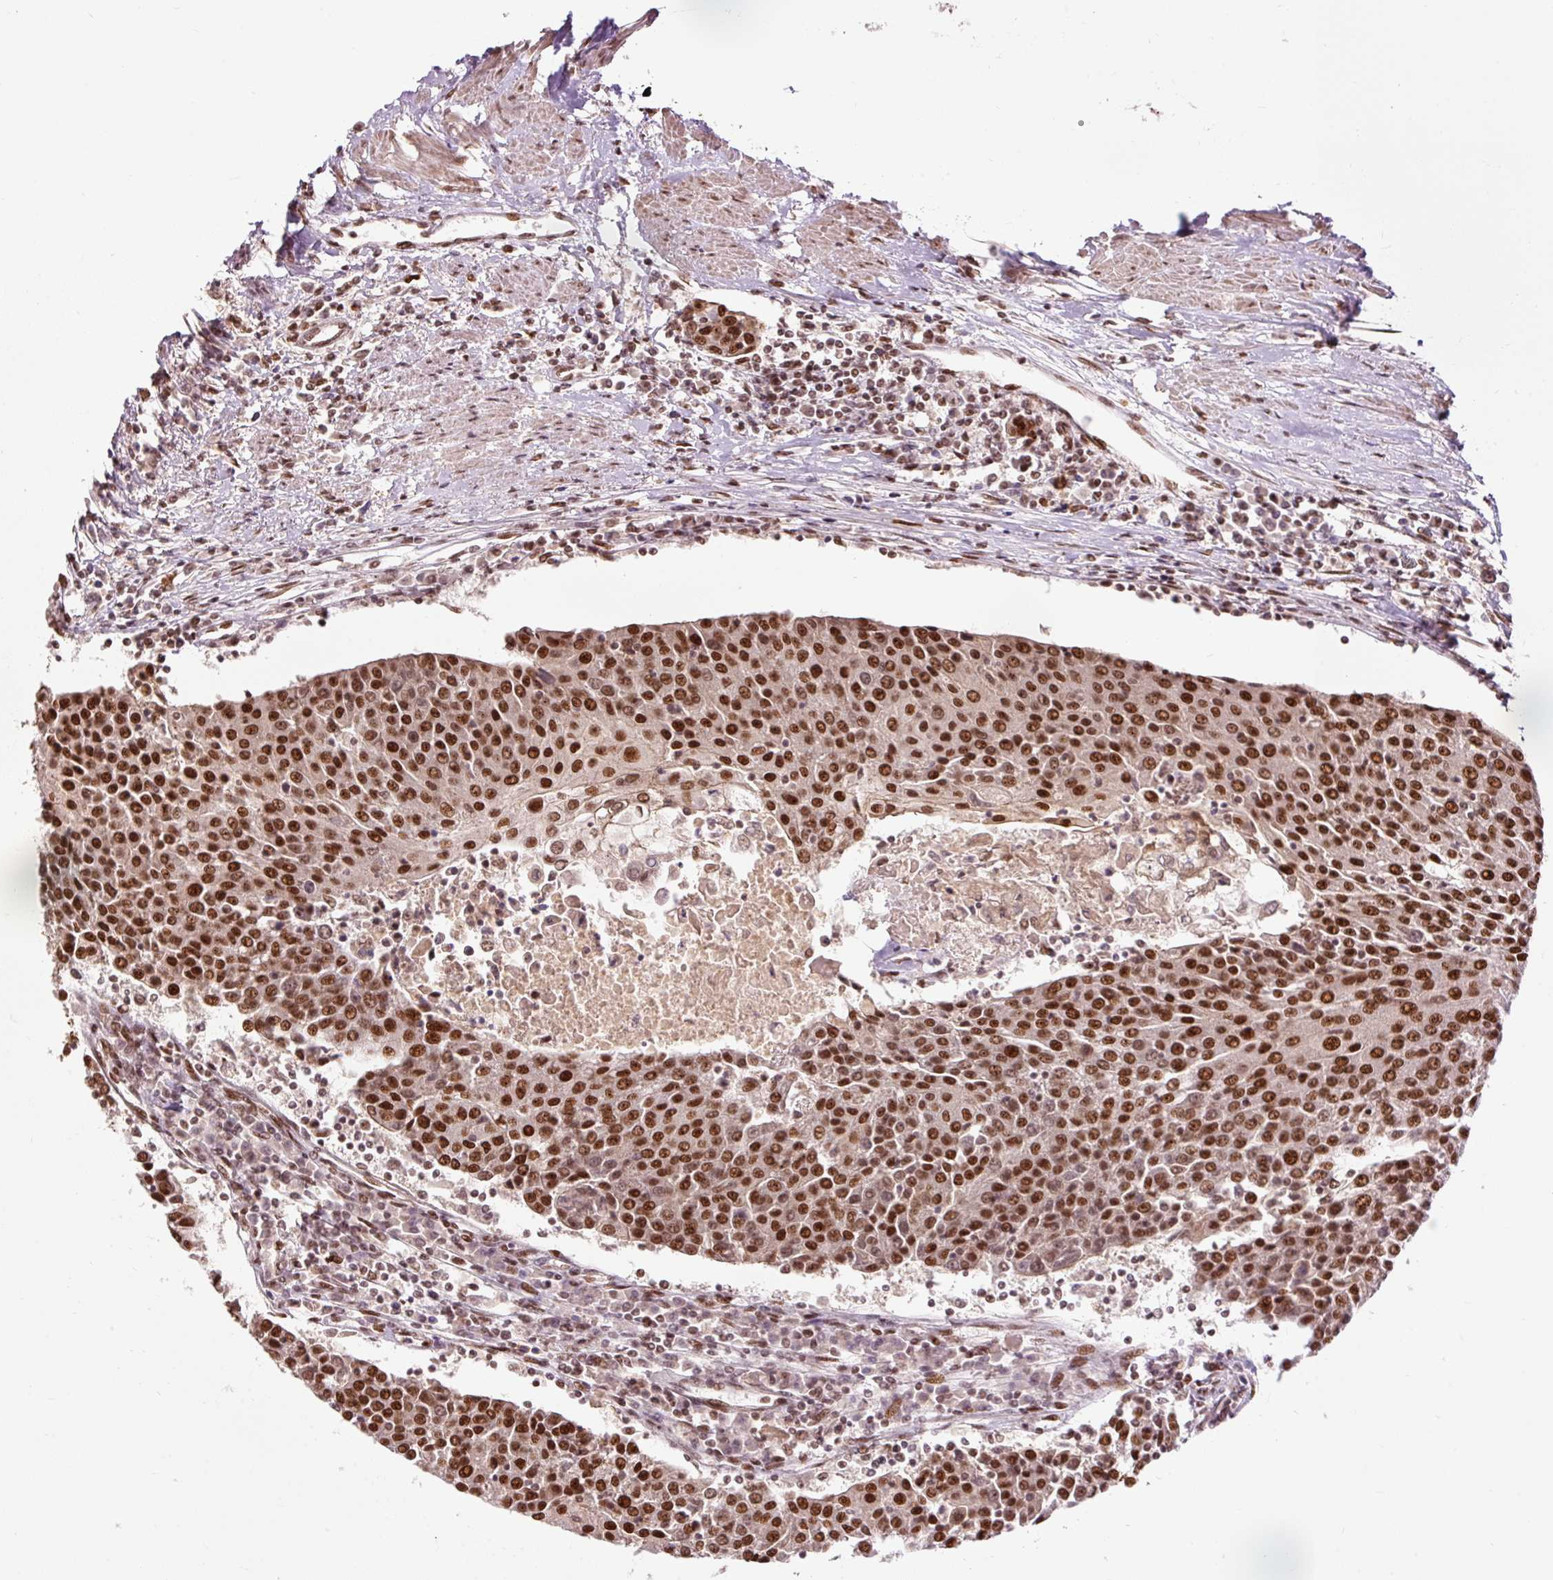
{"staining": {"intensity": "strong", "quantity": ">75%", "location": "nuclear"}, "tissue": "urothelial cancer", "cell_type": "Tumor cells", "image_type": "cancer", "snomed": [{"axis": "morphology", "description": "Urothelial carcinoma, High grade"}, {"axis": "topography", "description": "Urinary bladder"}], "caption": "Immunohistochemical staining of human urothelial cancer reveals high levels of strong nuclear protein positivity in about >75% of tumor cells.", "gene": "ZBTB44", "patient": {"sex": "female", "age": 85}}